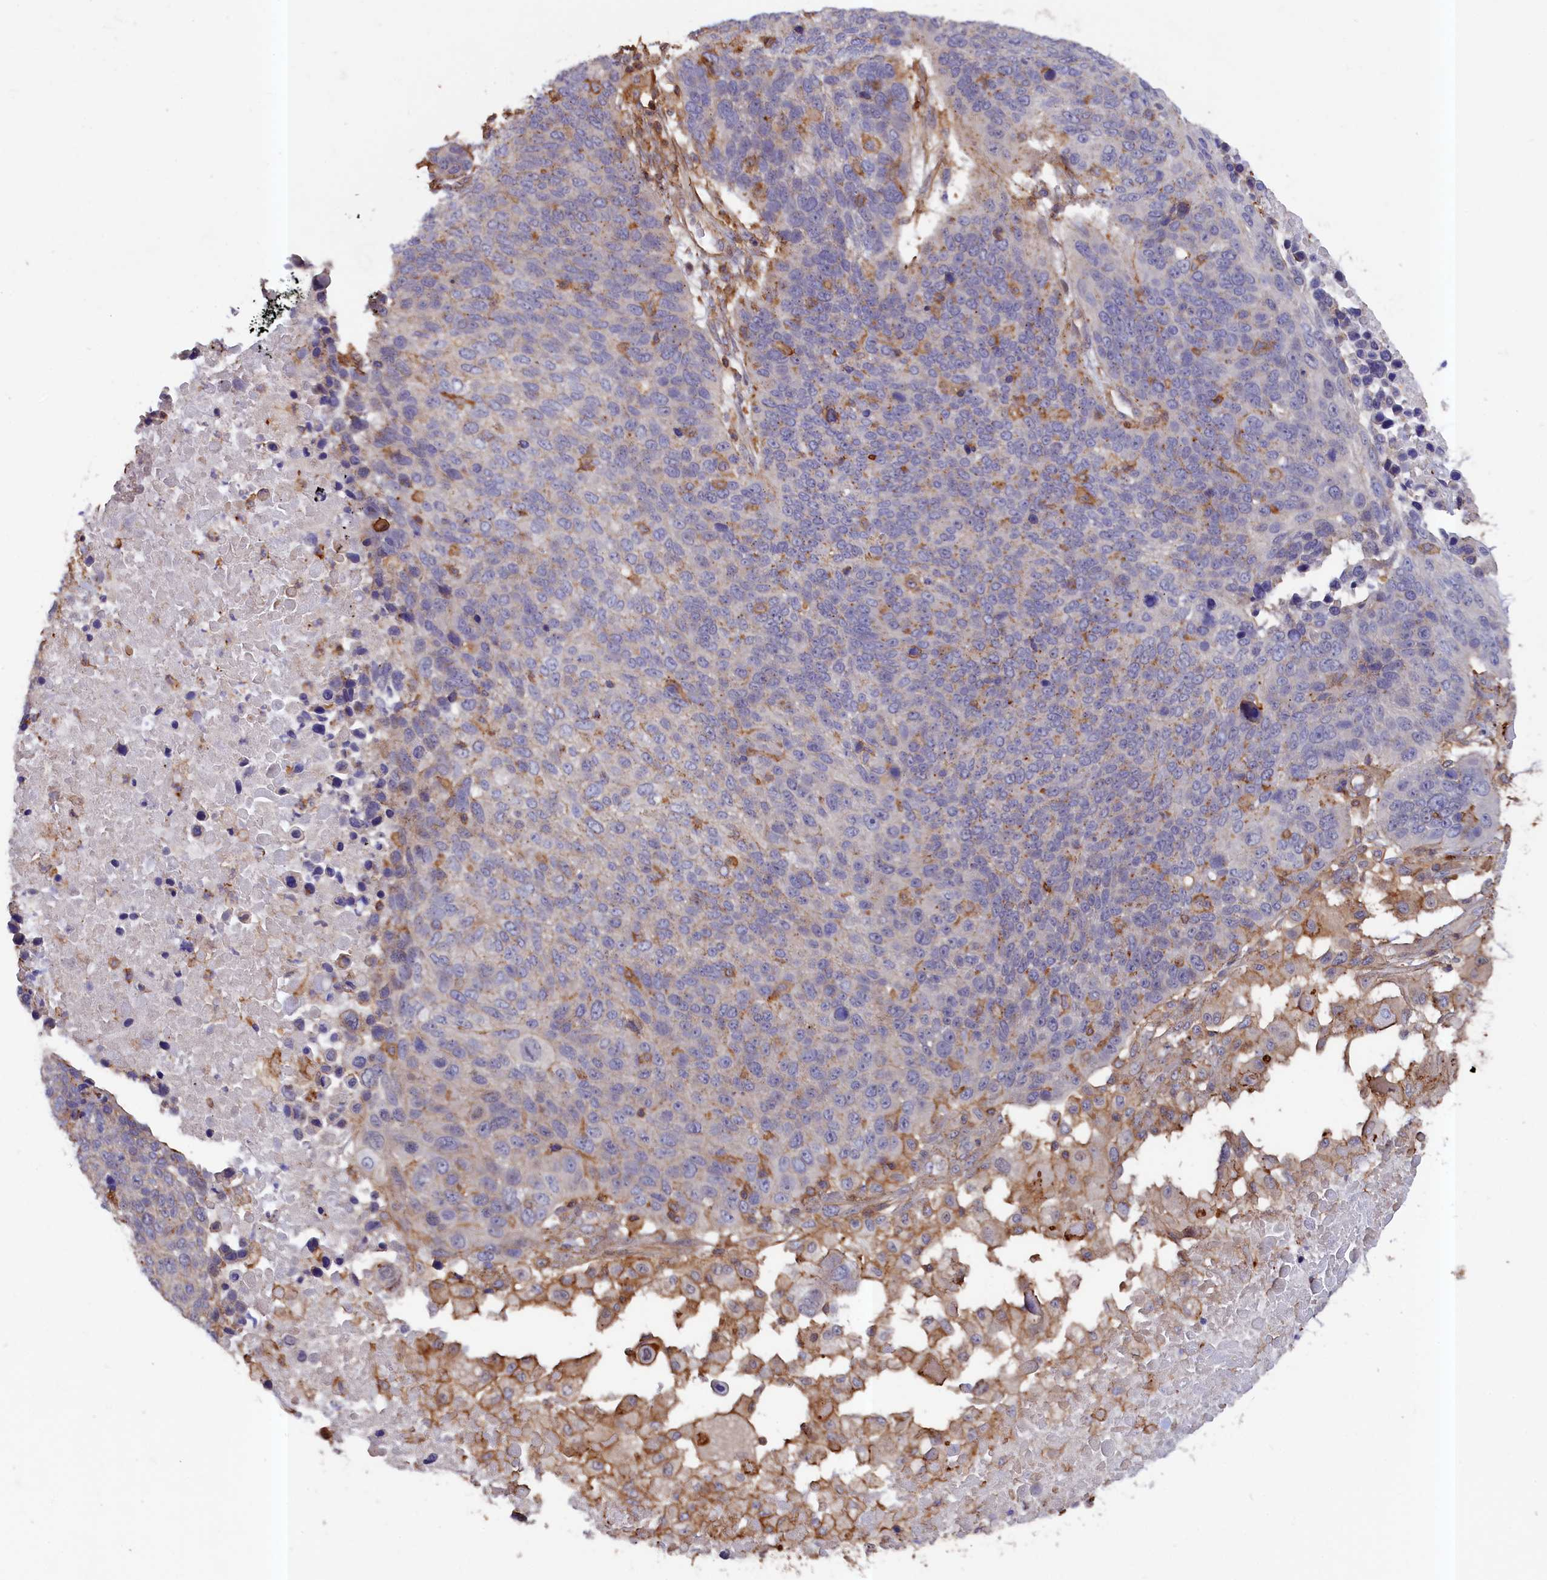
{"staining": {"intensity": "negative", "quantity": "none", "location": "none"}, "tissue": "lung cancer", "cell_type": "Tumor cells", "image_type": "cancer", "snomed": [{"axis": "morphology", "description": "Normal tissue, NOS"}, {"axis": "morphology", "description": "Squamous cell carcinoma, NOS"}, {"axis": "topography", "description": "Lymph node"}, {"axis": "topography", "description": "Lung"}], "caption": "Immunohistochemistry (IHC) histopathology image of neoplastic tissue: squamous cell carcinoma (lung) stained with DAB exhibits no significant protein staining in tumor cells.", "gene": "ANKRD27", "patient": {"sex": "male", "age": 66}}